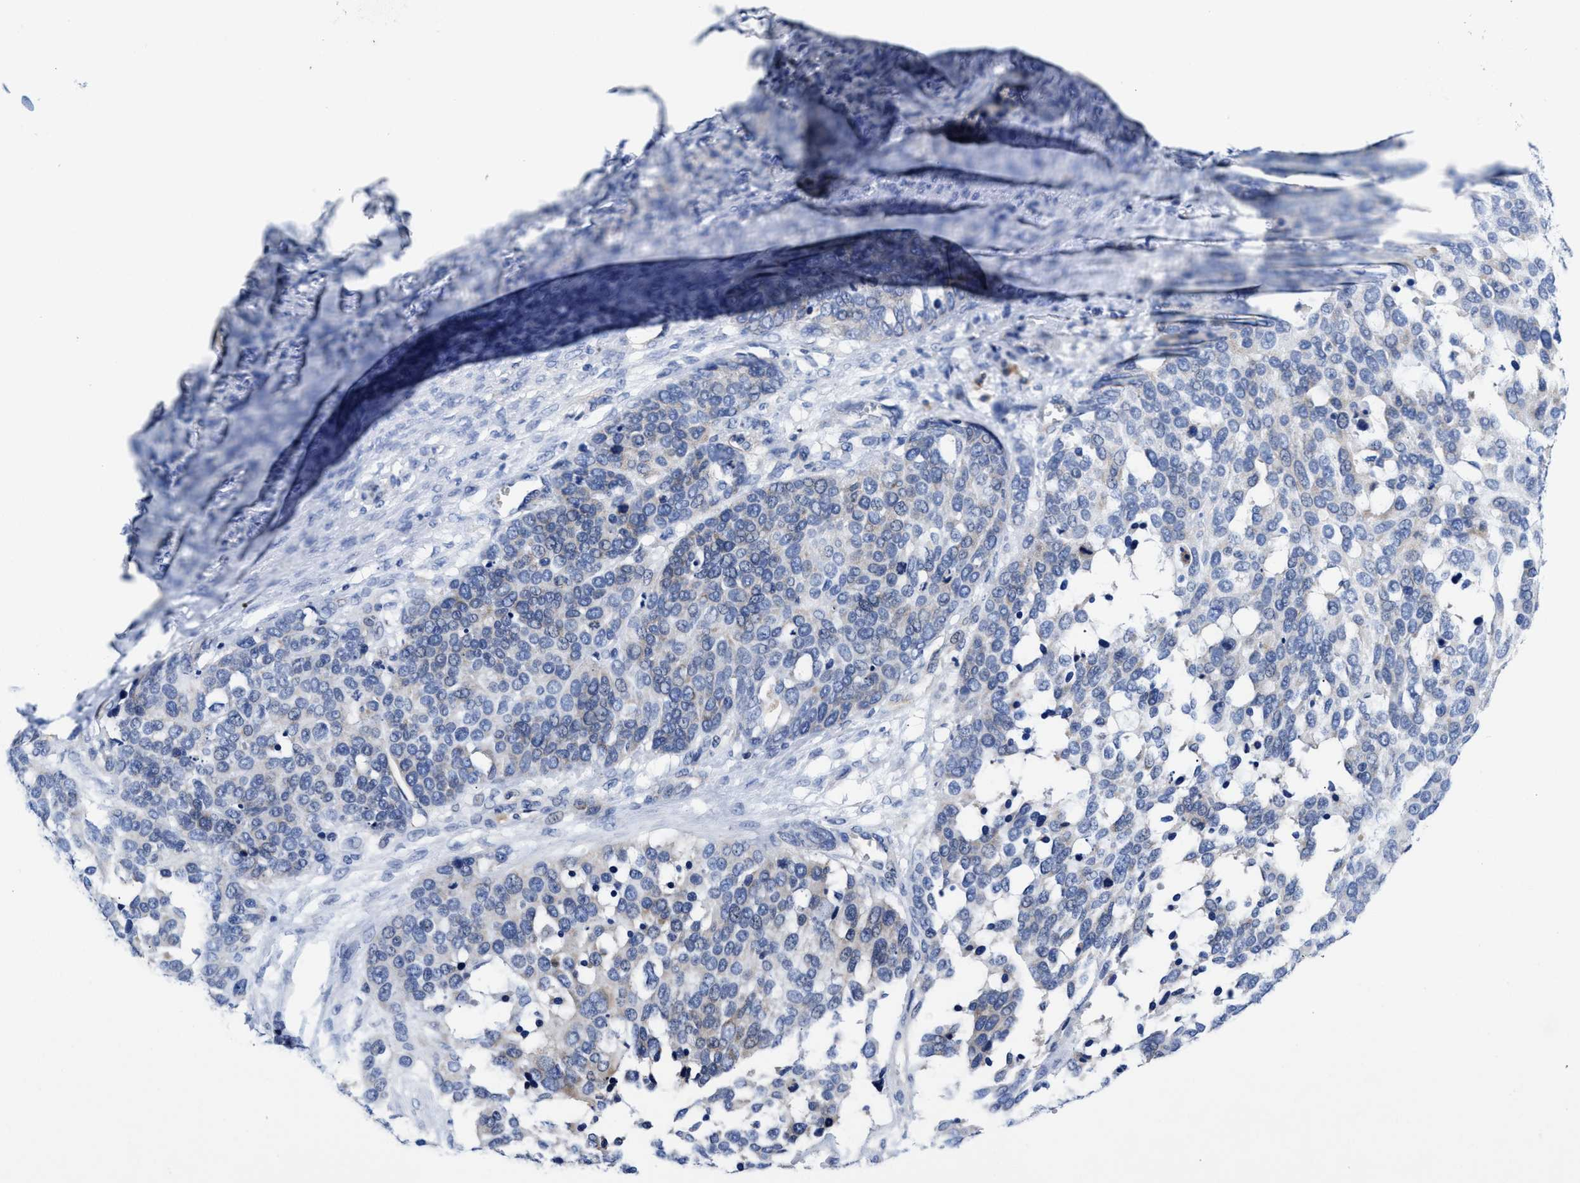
{"staining": {"intensity": "negative", "quantity": "none", "location": "none"}, "tissue": "ovarian cancer", "cell_type": "Tumor cells", "image_type": "cancer", "snomed": [{"axis": "morphology", "description": "Cystadenocarcinoma, serous, NOS"}, {"axis": "topography", "description": "Ovary"}], "caption": "A photomicrograph of human ovarian cancer is negative for staining in tumor cells.", "gene": "DHRS13", "patient": {"sex": "female", "age": 44}}